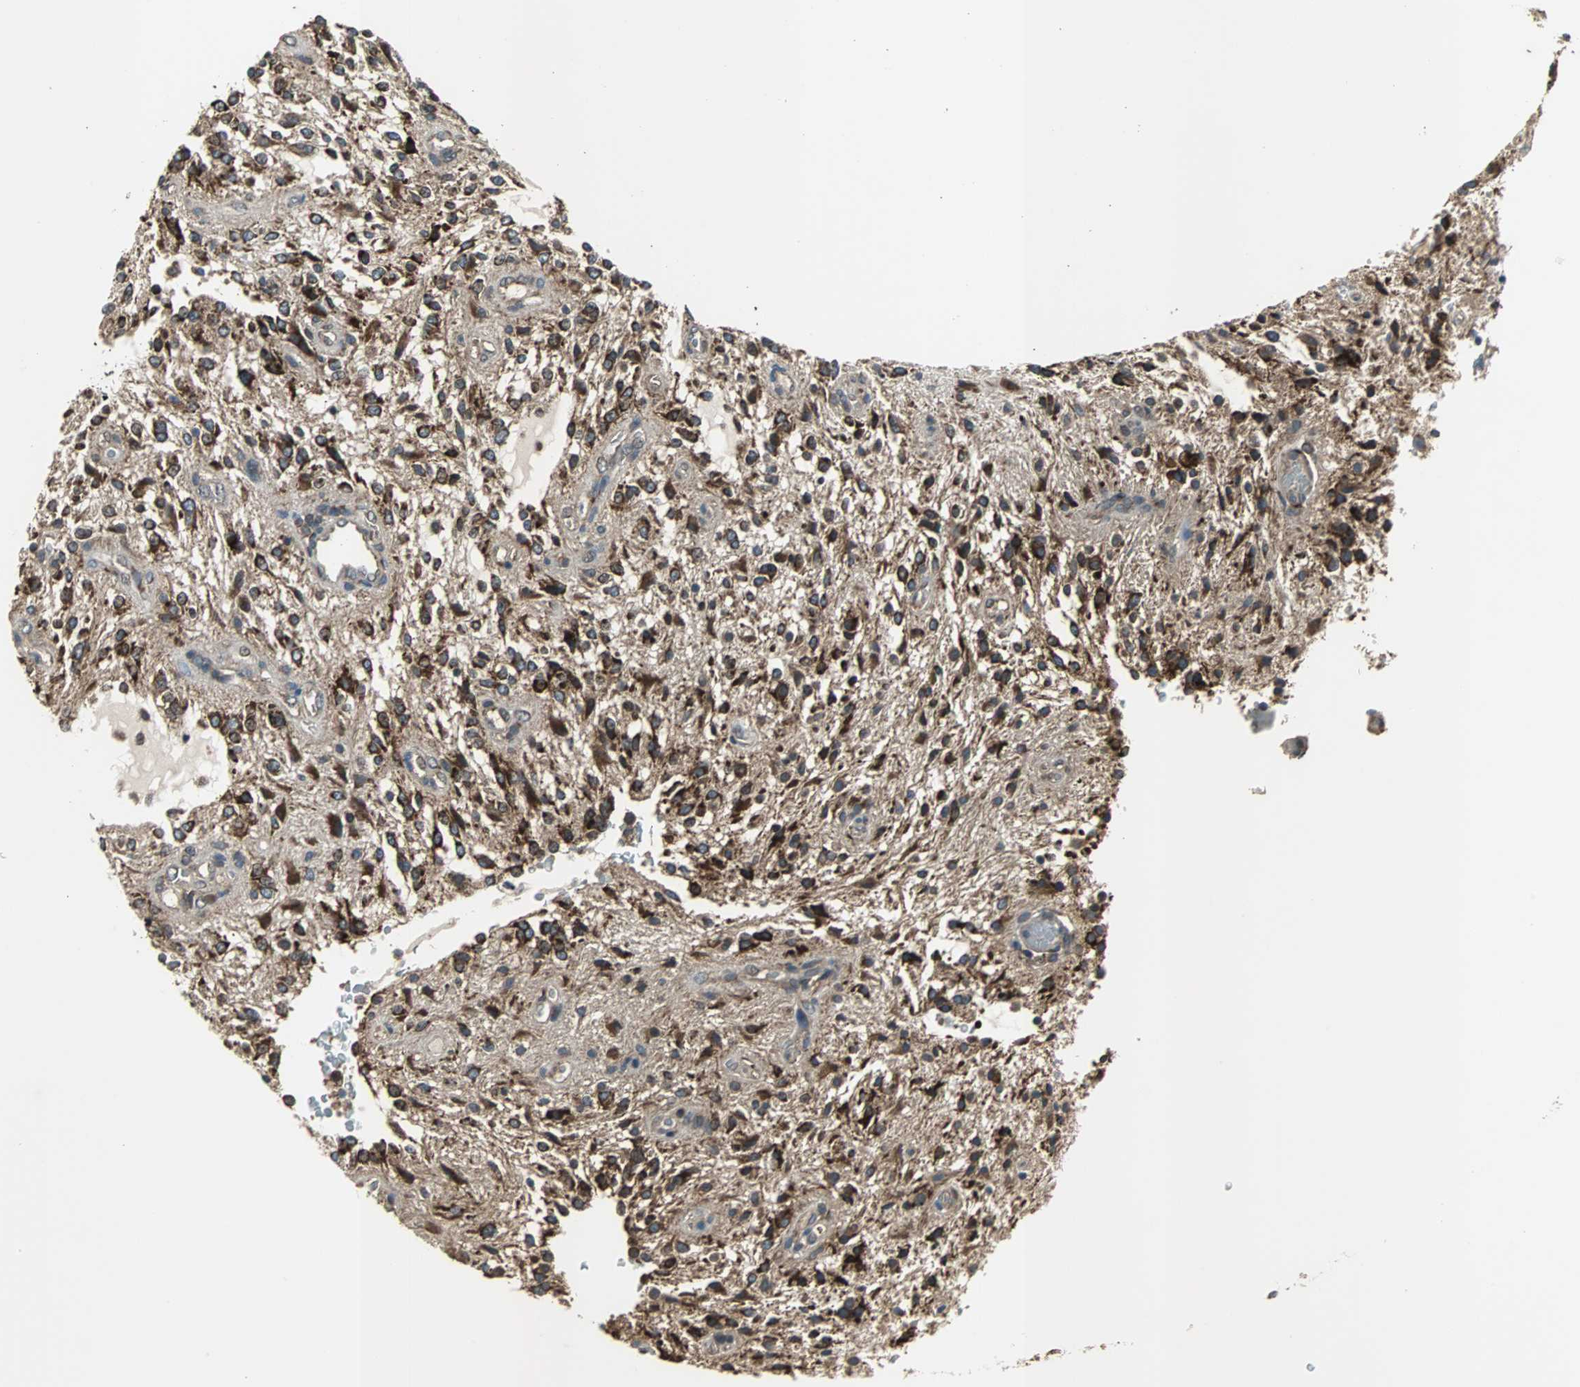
{"staining": {"intensity": "strong", "quantity": ">75%", "location": "cytoplasmic/membranous"}, "tissue": "glioma", "cell_type": "Tumor cells", "image_type": "cancer", "snomed": [{"axis": "morphology", "description": "Glioma, malignant, NOS"}, {"axis": "topography", "description": "Cerebellum"}], "caption": "Immunohistochemistry image of neoplastic tissue: human glioma stained using immunohistochemistry (IHC) shows high levels of strong protein expression localized specifically in the cytoplasmic/membranous of tumor cells, appearing as a cytoplasmic/membranous brown color.", "gene": "SOS1", "patient": {"sex": "female", "age": 10}}